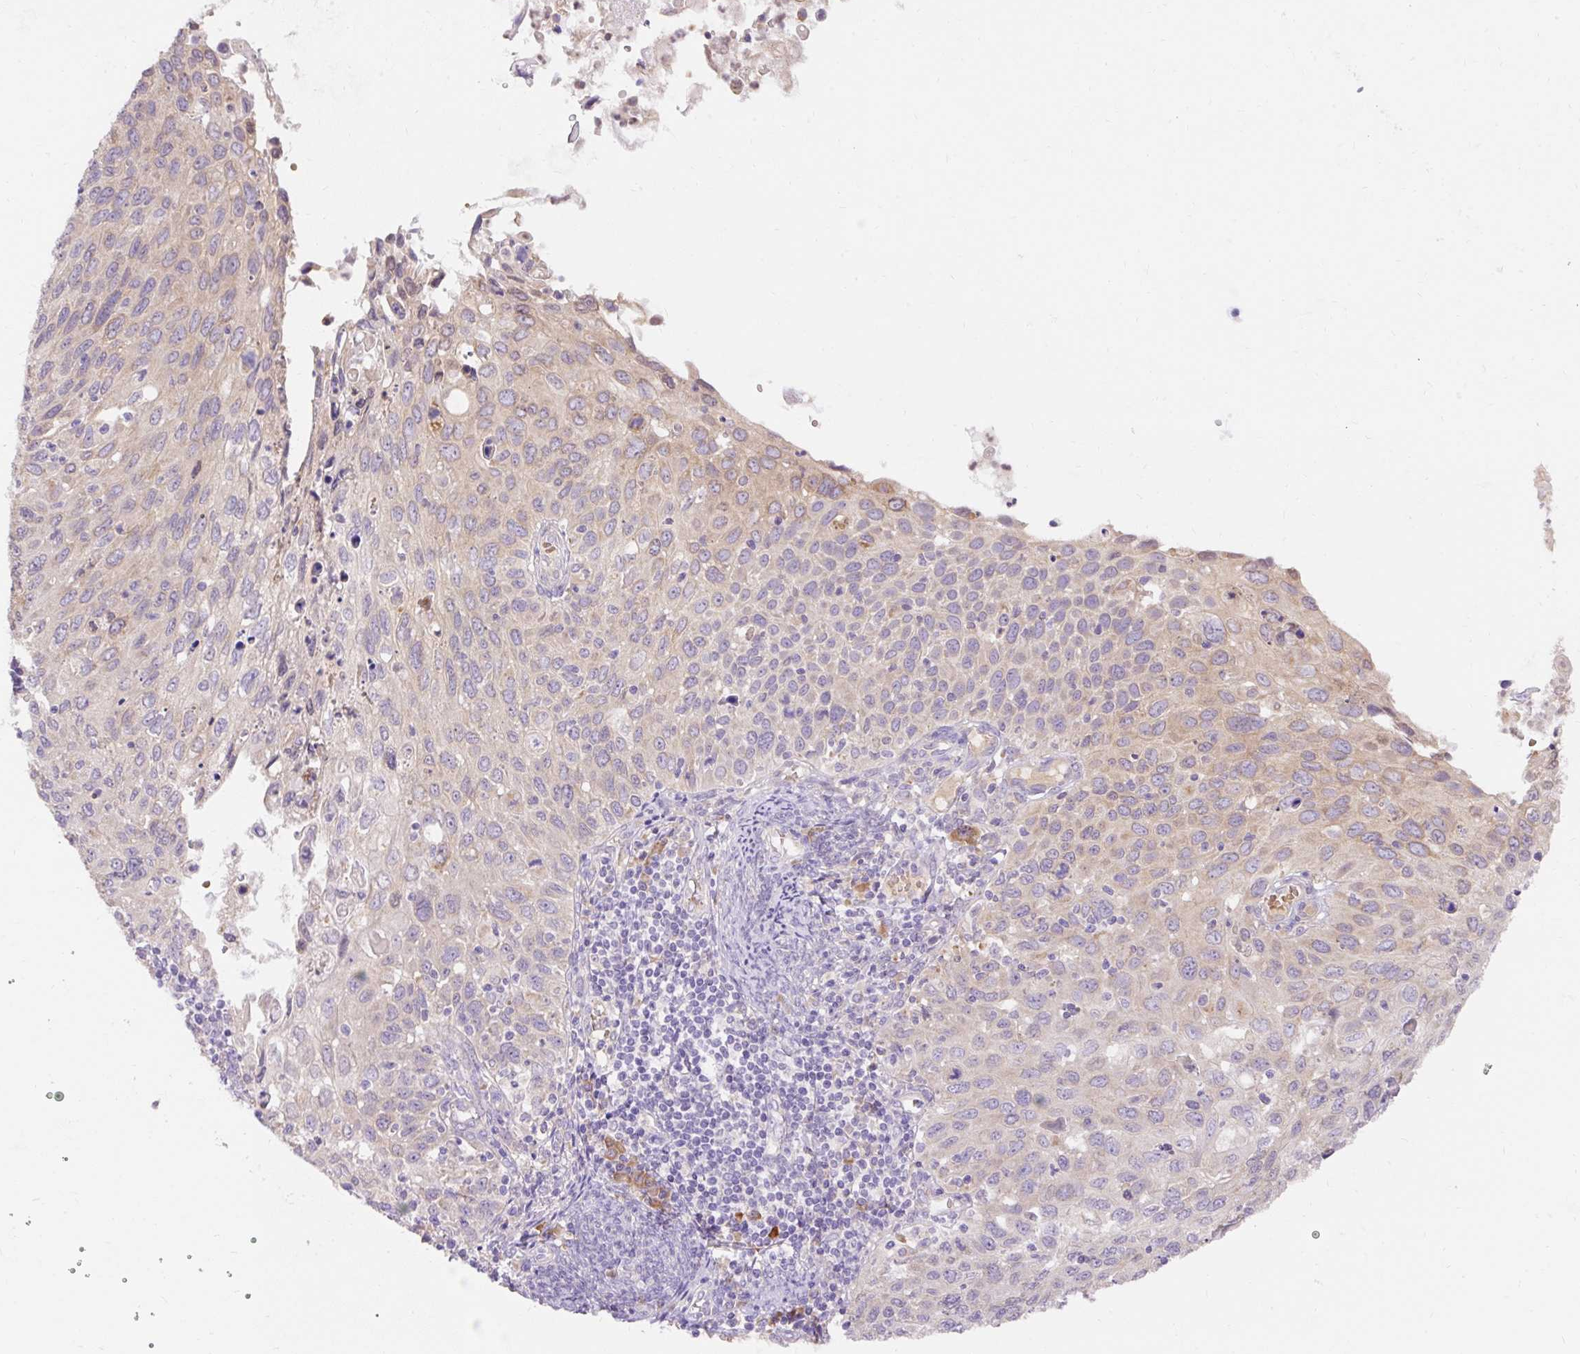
{"staining": {"intensity": "weak", "quantity": "<25%", "location": "cytoplasmic/membranous"}, "tissue": "cervical cancer", "cell_type": "Tumor cells", "image_type": "cancer", "snomed": [{"axis": "morphology", "description": "Squamous cell carcinoma, NOS"}, {"axis": "topography", "description": "Cervix"}], "caption": "Immunohistochemistry image of human cervical squamous cell carcinoma stained for a protein (brown), which demonstrates no expression in tumor cells.", "gene": "SEC63", "patient": {"sex": "female", "age": 70}}